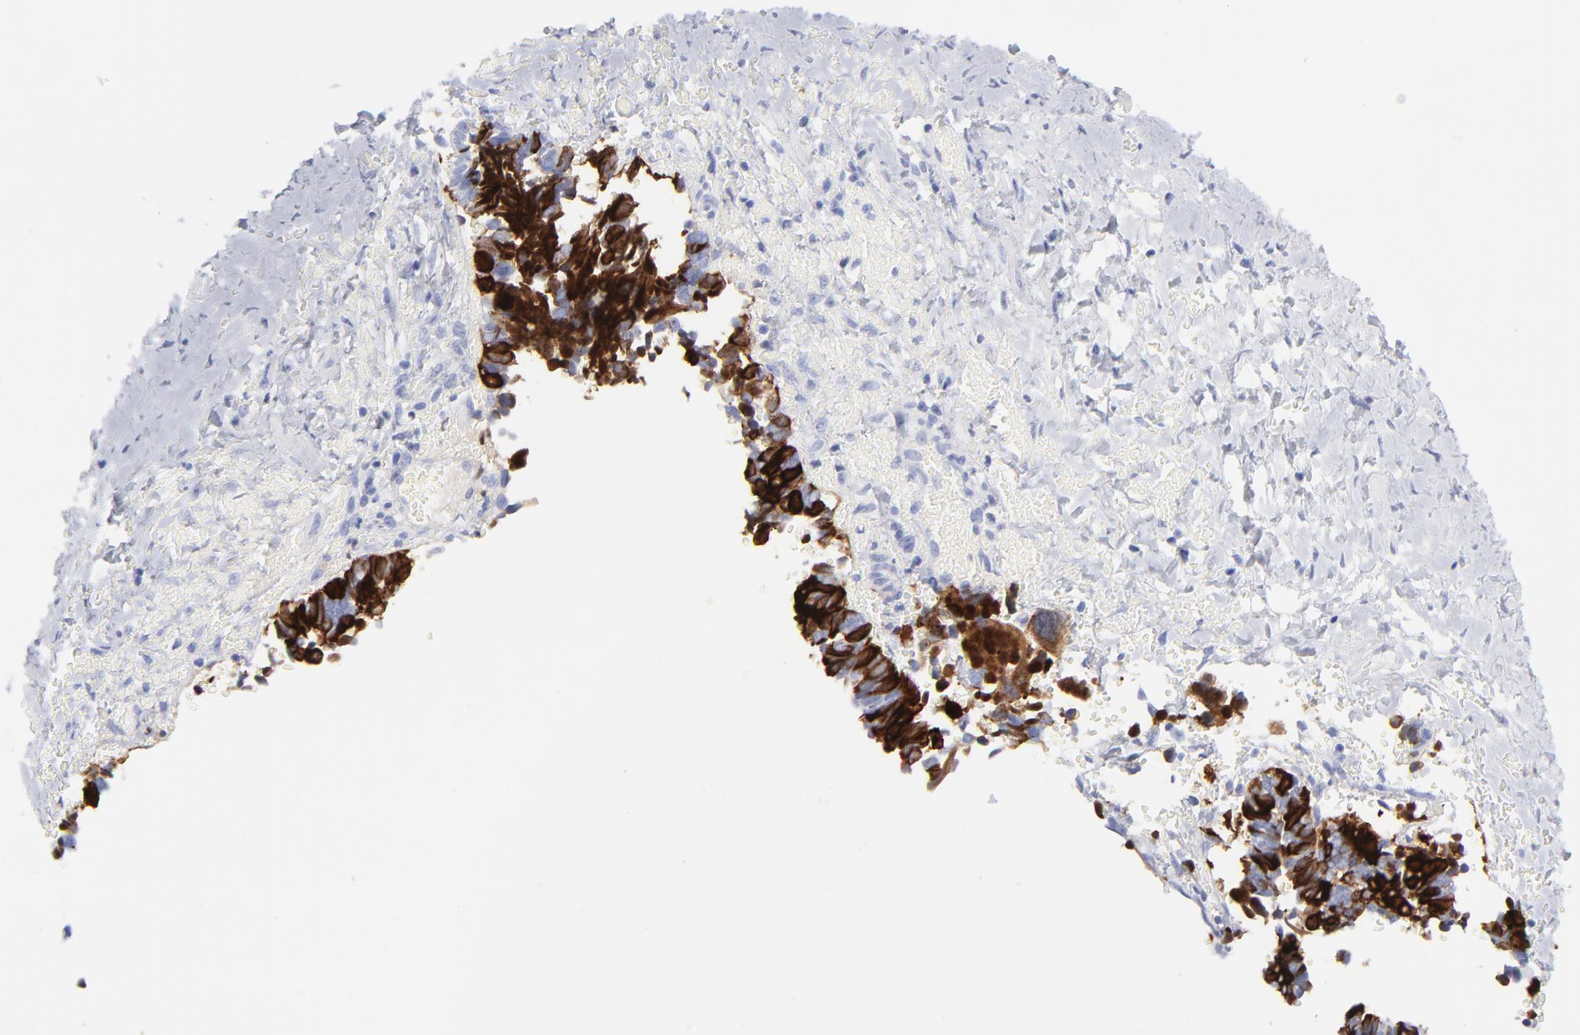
{"staining": {"intensity": "strong", "quantity": ">75%", "location": "cytoplasmic/membranous"}, "tissue": "ovarian cancer", "cell_type": "Tumor cells", "image_type": "cancer", "snomed": [{"axis": "morphology", "description": "Cystadenocarcinoma, serous, NOS"}, {"axis": "topography", "description": "Ovary"}], "caption": "IHC image of serous cystadenocarcinoma (ovarian) stained for a protein (brown), which reveals high levels of strong cytoplasmic/membranous staining in approximately >75% of tumor cells.", "gene": "CCNB1", "patient": {"sex": "female", "age": 77}}